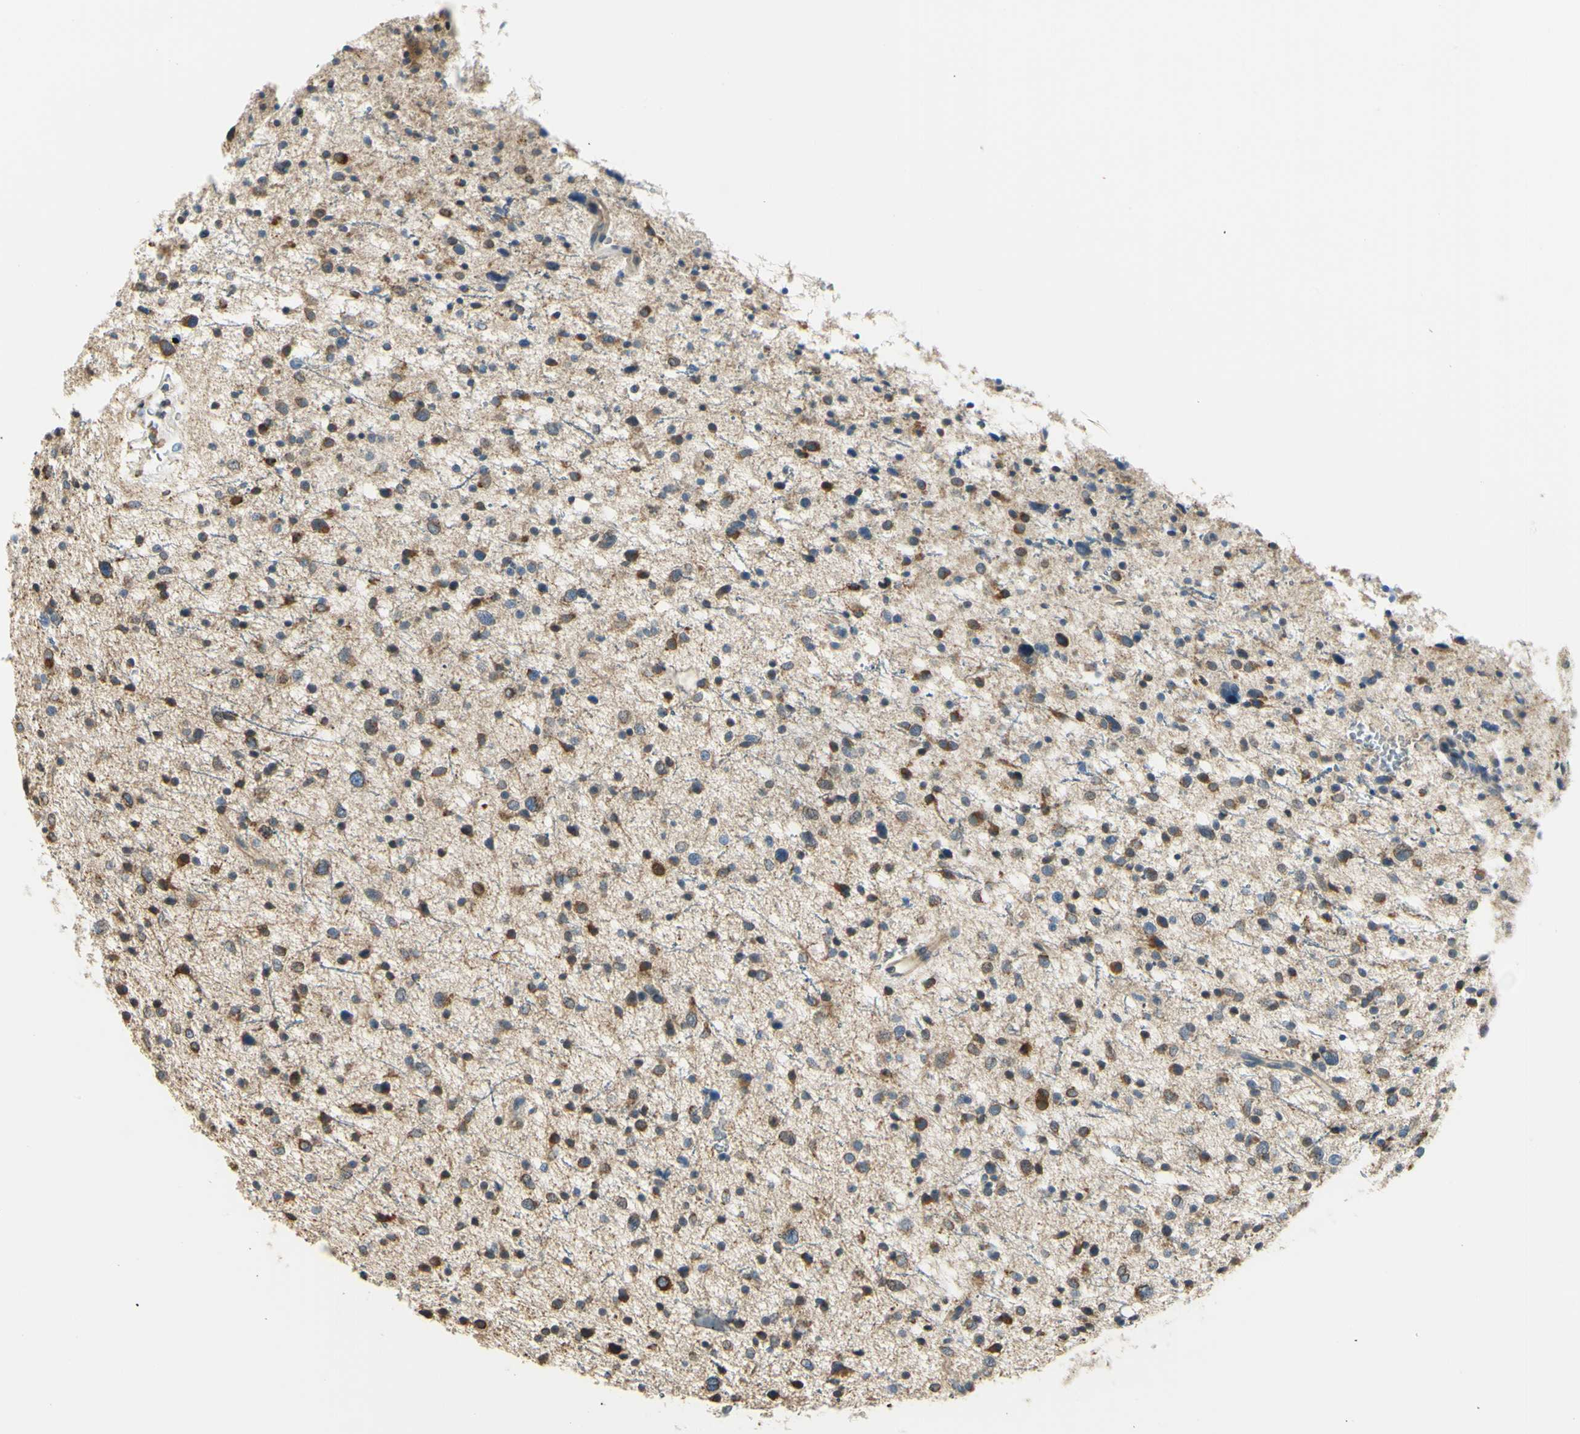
{"staining": {"intensity": "moderate", "quantity": "25%-75%", "location": "cytoplasmic/membranous"}, "tissue": "glioma", "cell_type": "Tumor cells", "image_type": "cancer", "snomed": [{"axis": "morphology", "description": "Glioma, malignant, Low grade"}, {"axis": "topography", "description": "Brain"}], "caption": "Immunohistochemical staining of human low-grade glioma (malignant) exhibits medium levels of moderate cytoplasmic/membranous expression in approximately 25%-75% of tumor cells.", "gene": "IGDCC4", "patient": {"sex": "female", "age": 37}}